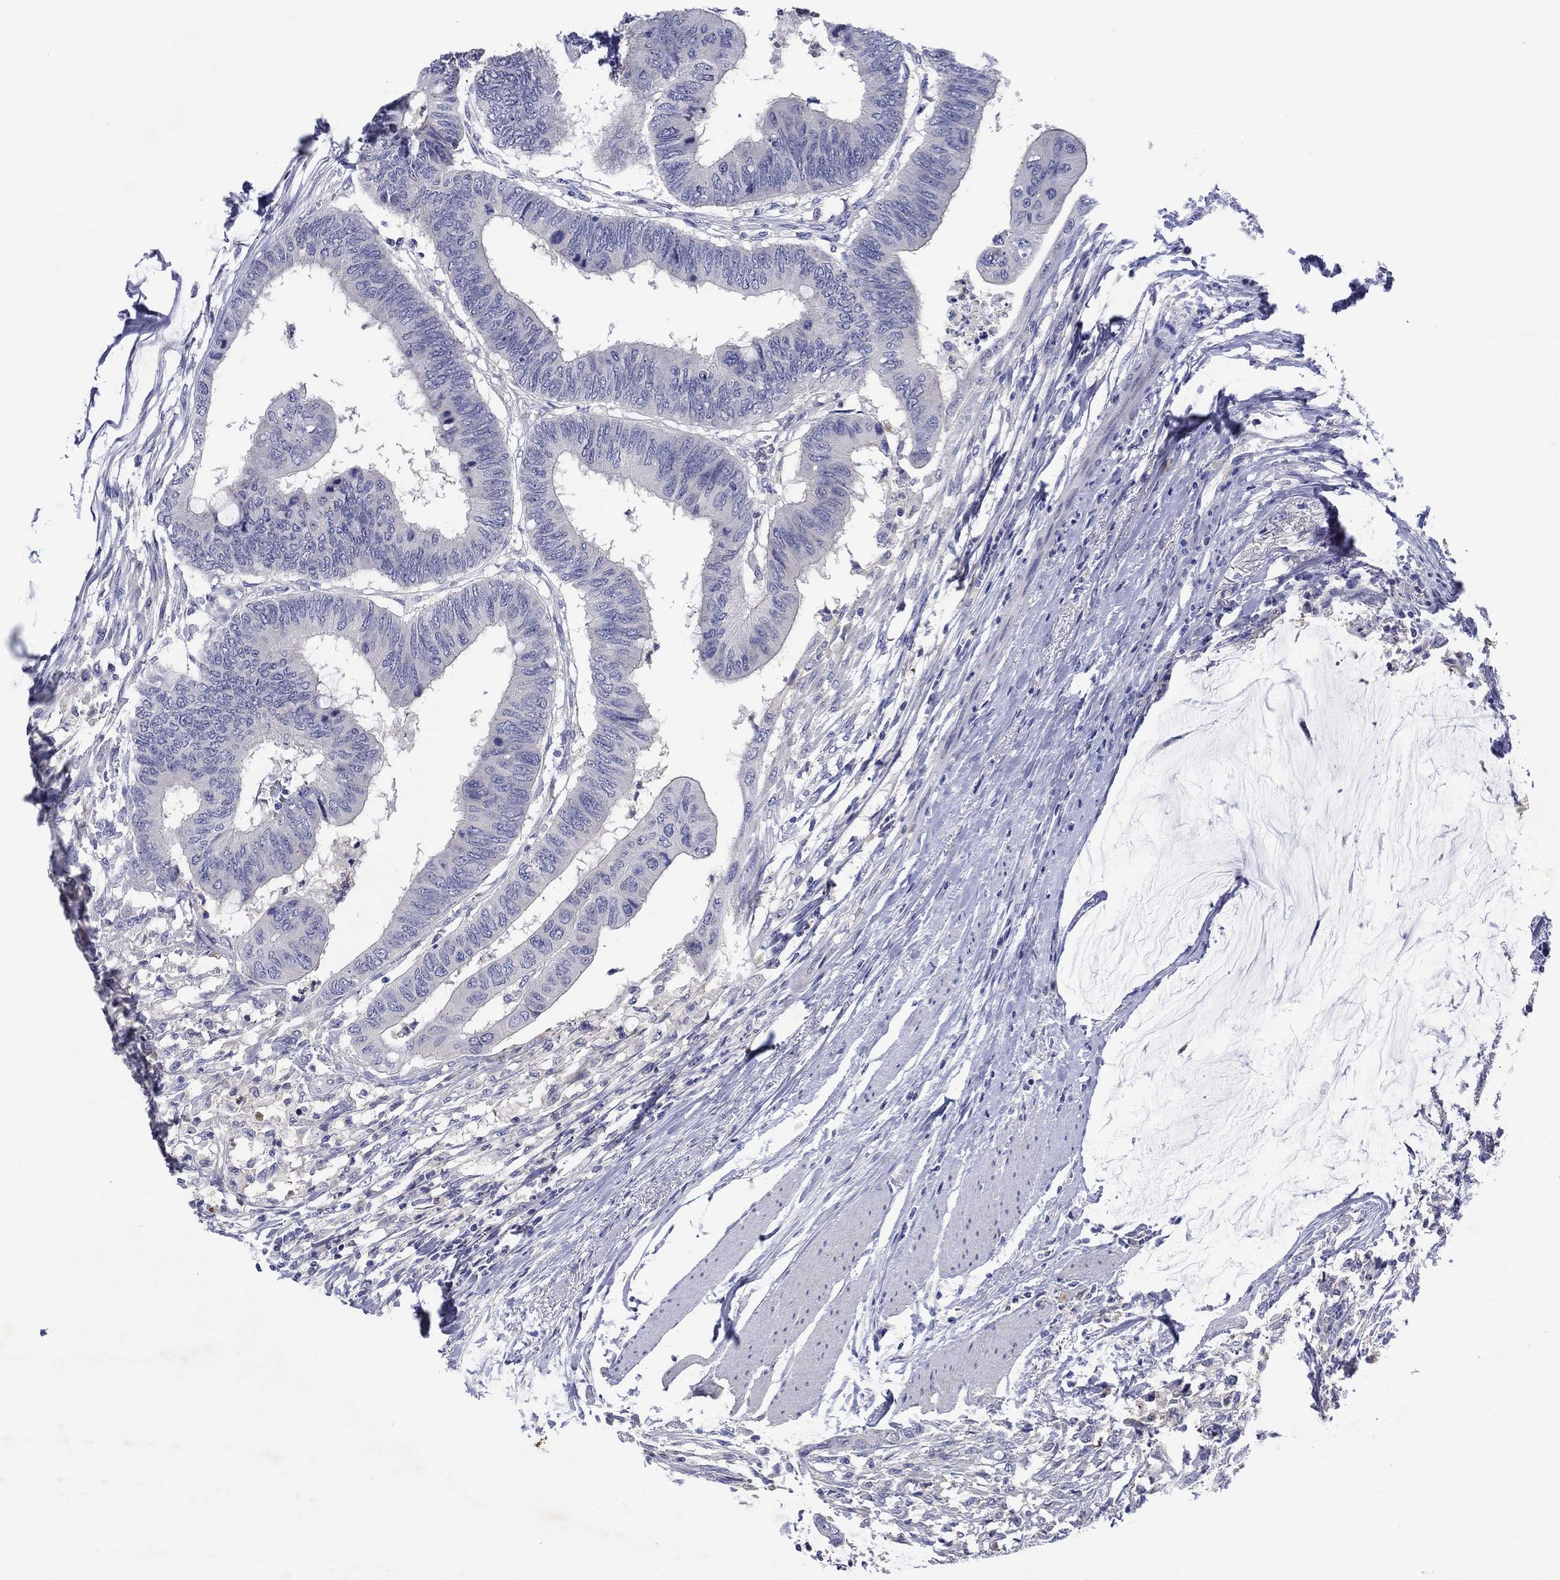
{"staining": {"intensity": "negative", "quantity": "none", "location": "none"}, "tissue": "colorectal cancer", "cell_type": "Tumor cells", "image_type": "cancer", "snomed": [{"axis": "morphology", "description": "Normal tissue, NOS"}, {"axis": "morphology", "description": "Adenocarcinoma, NOS"}, {"axis": "topography", "description": "Rectum"}, {"axis": "topography", "description": "Peripheral nerve tissue"}], "caption": "Immunohistochemistry (IHC) of adenocarcinoma (colorectal) exhibits no staining in tumor cells.", "gene": "HDC", "patient": {"sex": "male", "age": 92}}